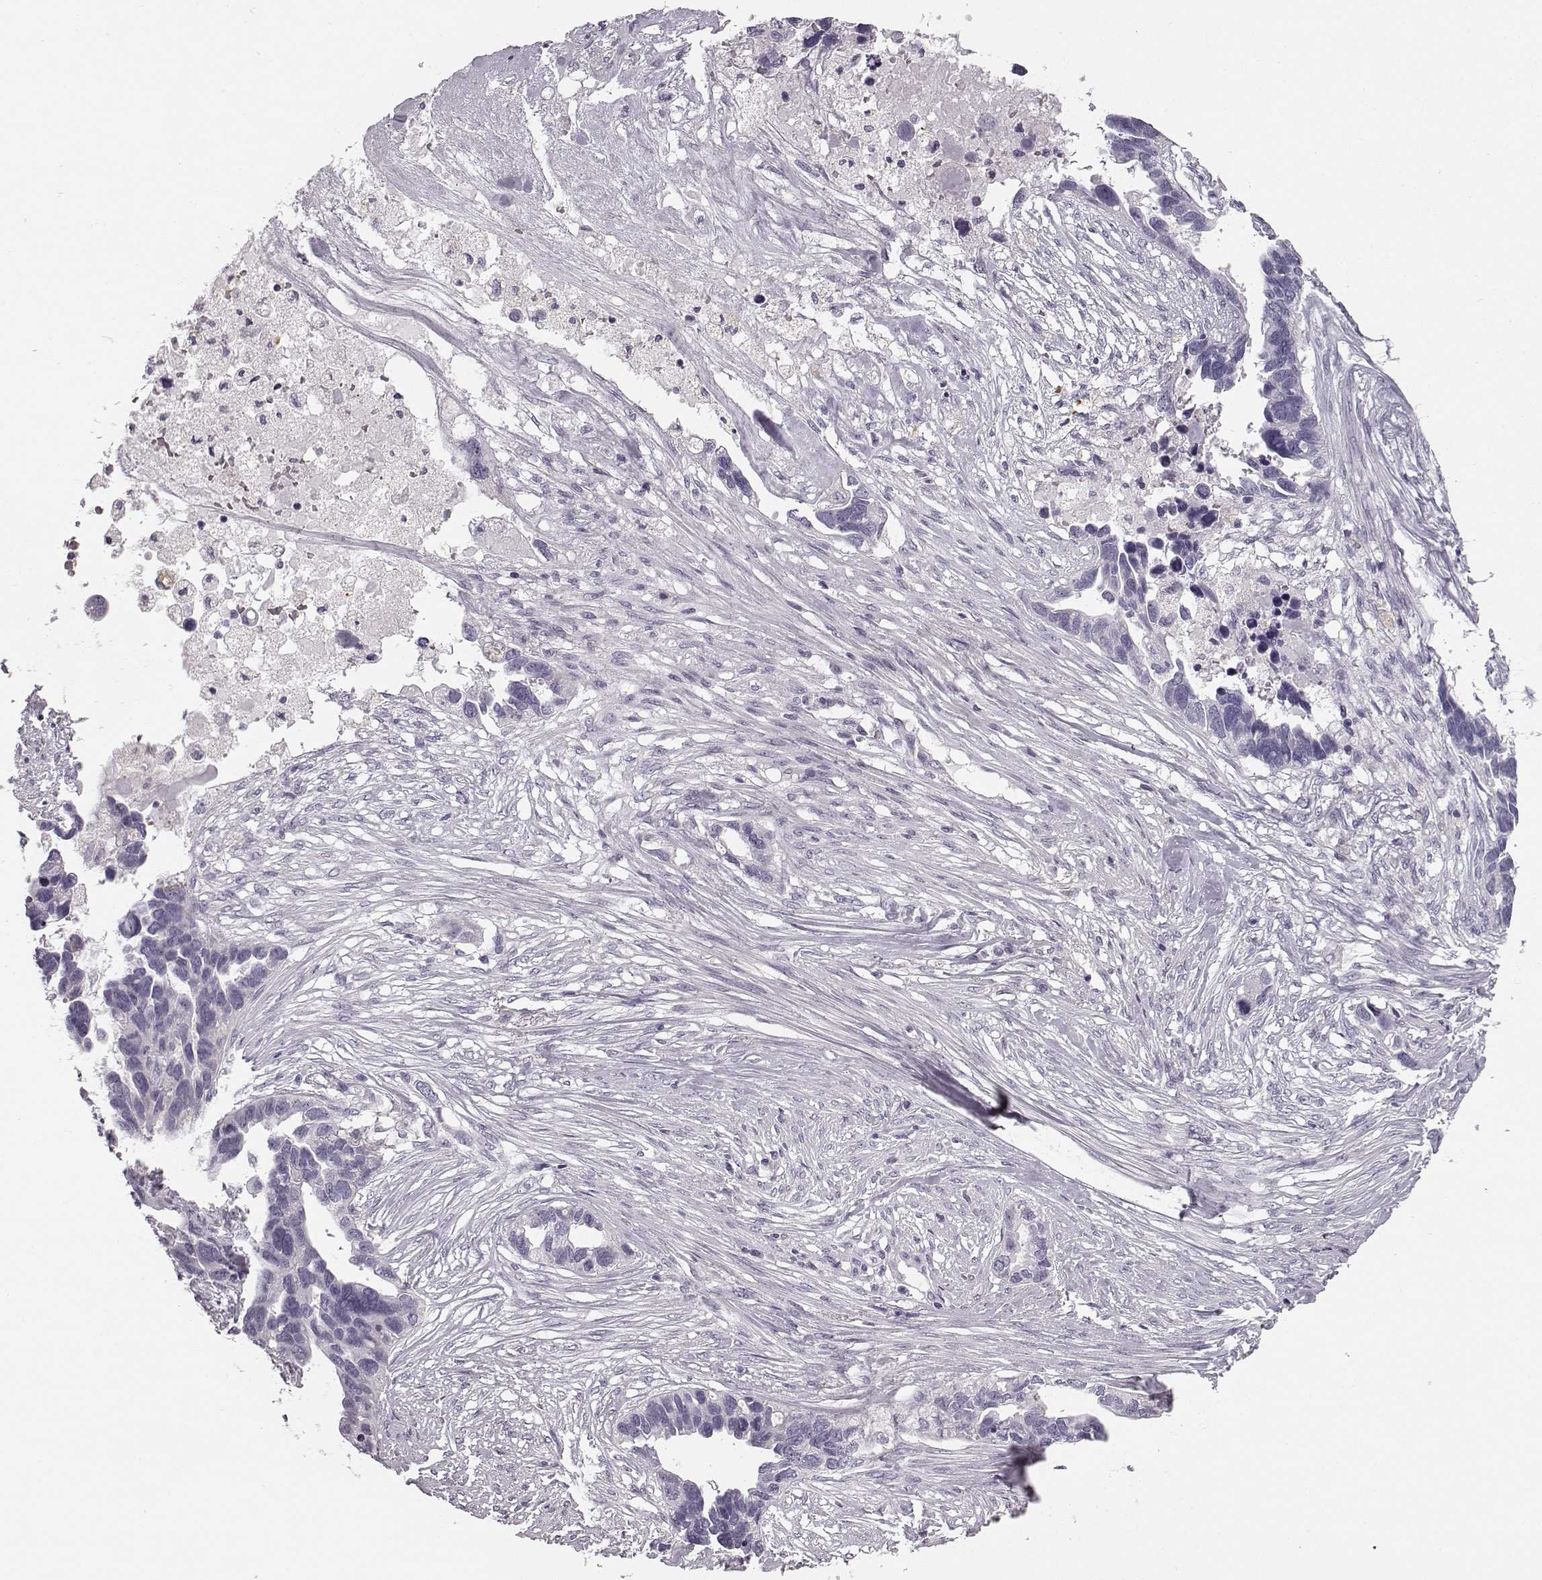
{"staining": {"intensity": "negative", "quantity": "none", "location": "none"}, "tissue": "ovarian cancer", "cell_type": "Tumor cells", "image_type": "cancer", "snomed": [{"axis": "morphology", "description": "Cystadenocarcinoma, serous, NOS"}, {"axis": "topography", "description": "Ovary"}], "caption": "Photomicrograph shows no significant protein expression in tumor cells of serous cystadenocarcinoma (ovarian).", "gene": "KIAA0319", "patient": {"sex": "female", "age": 54}}